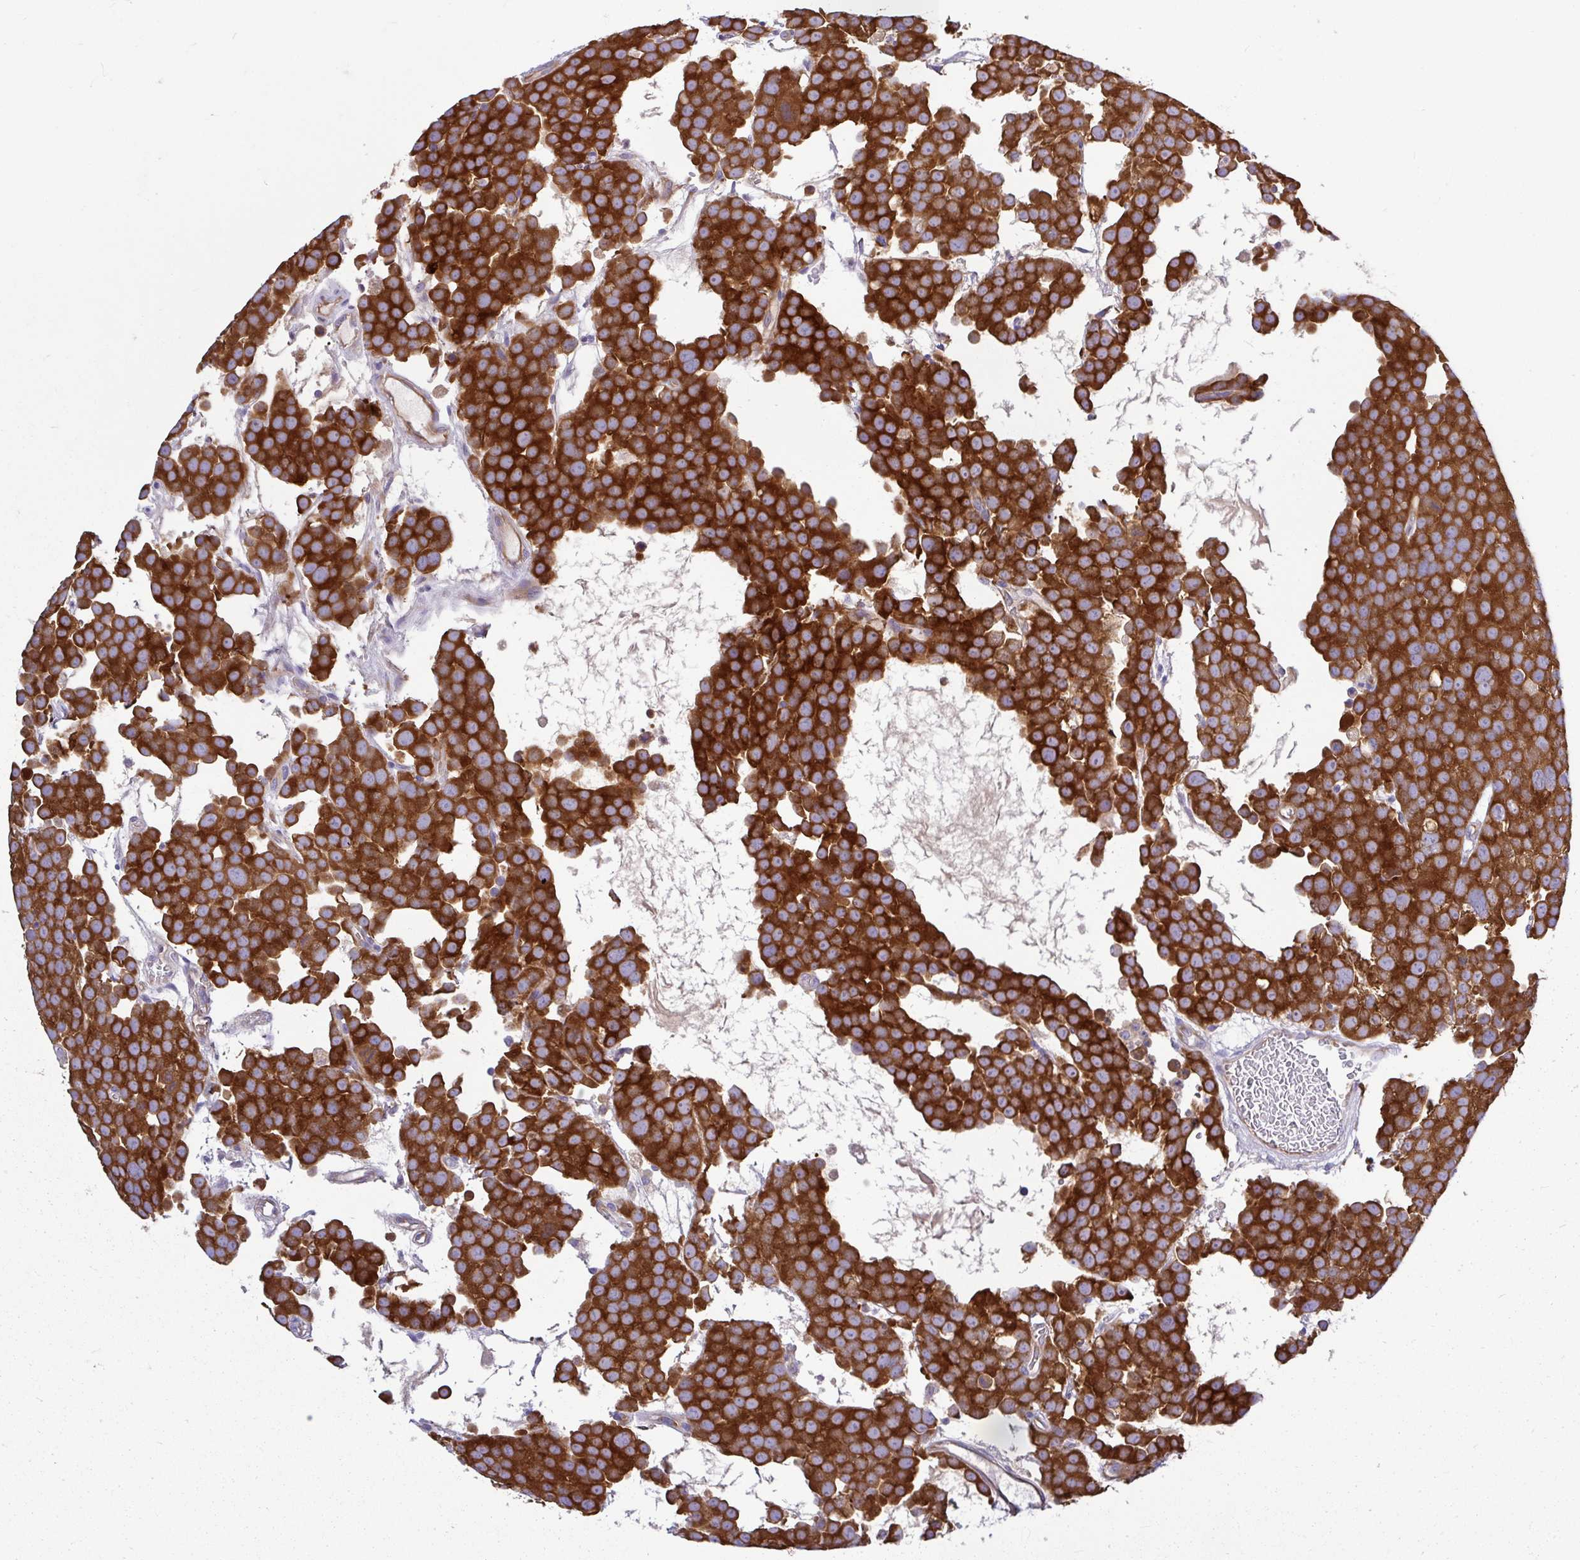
{"staining": {"intensity": "strong", "quantity": ">75%", "location": "cytoplasmic/membranous"}, "tissue": "testis cancer", "cell_type": "Tumor cells", "image_type": "cancer", "snomed": [{"axis": "morphology", "description": "Seminoma, NOS"}, {"axis": "topography", "description": "Testis"}], "caption": "Brown immunohistochemical staining in human testis seminoma exhibits strong cytoplasmic/membranous positivity in about >75% of tumor cells.", "gene": "LARS1", "patient": {"sex": "male", "age": 71}}